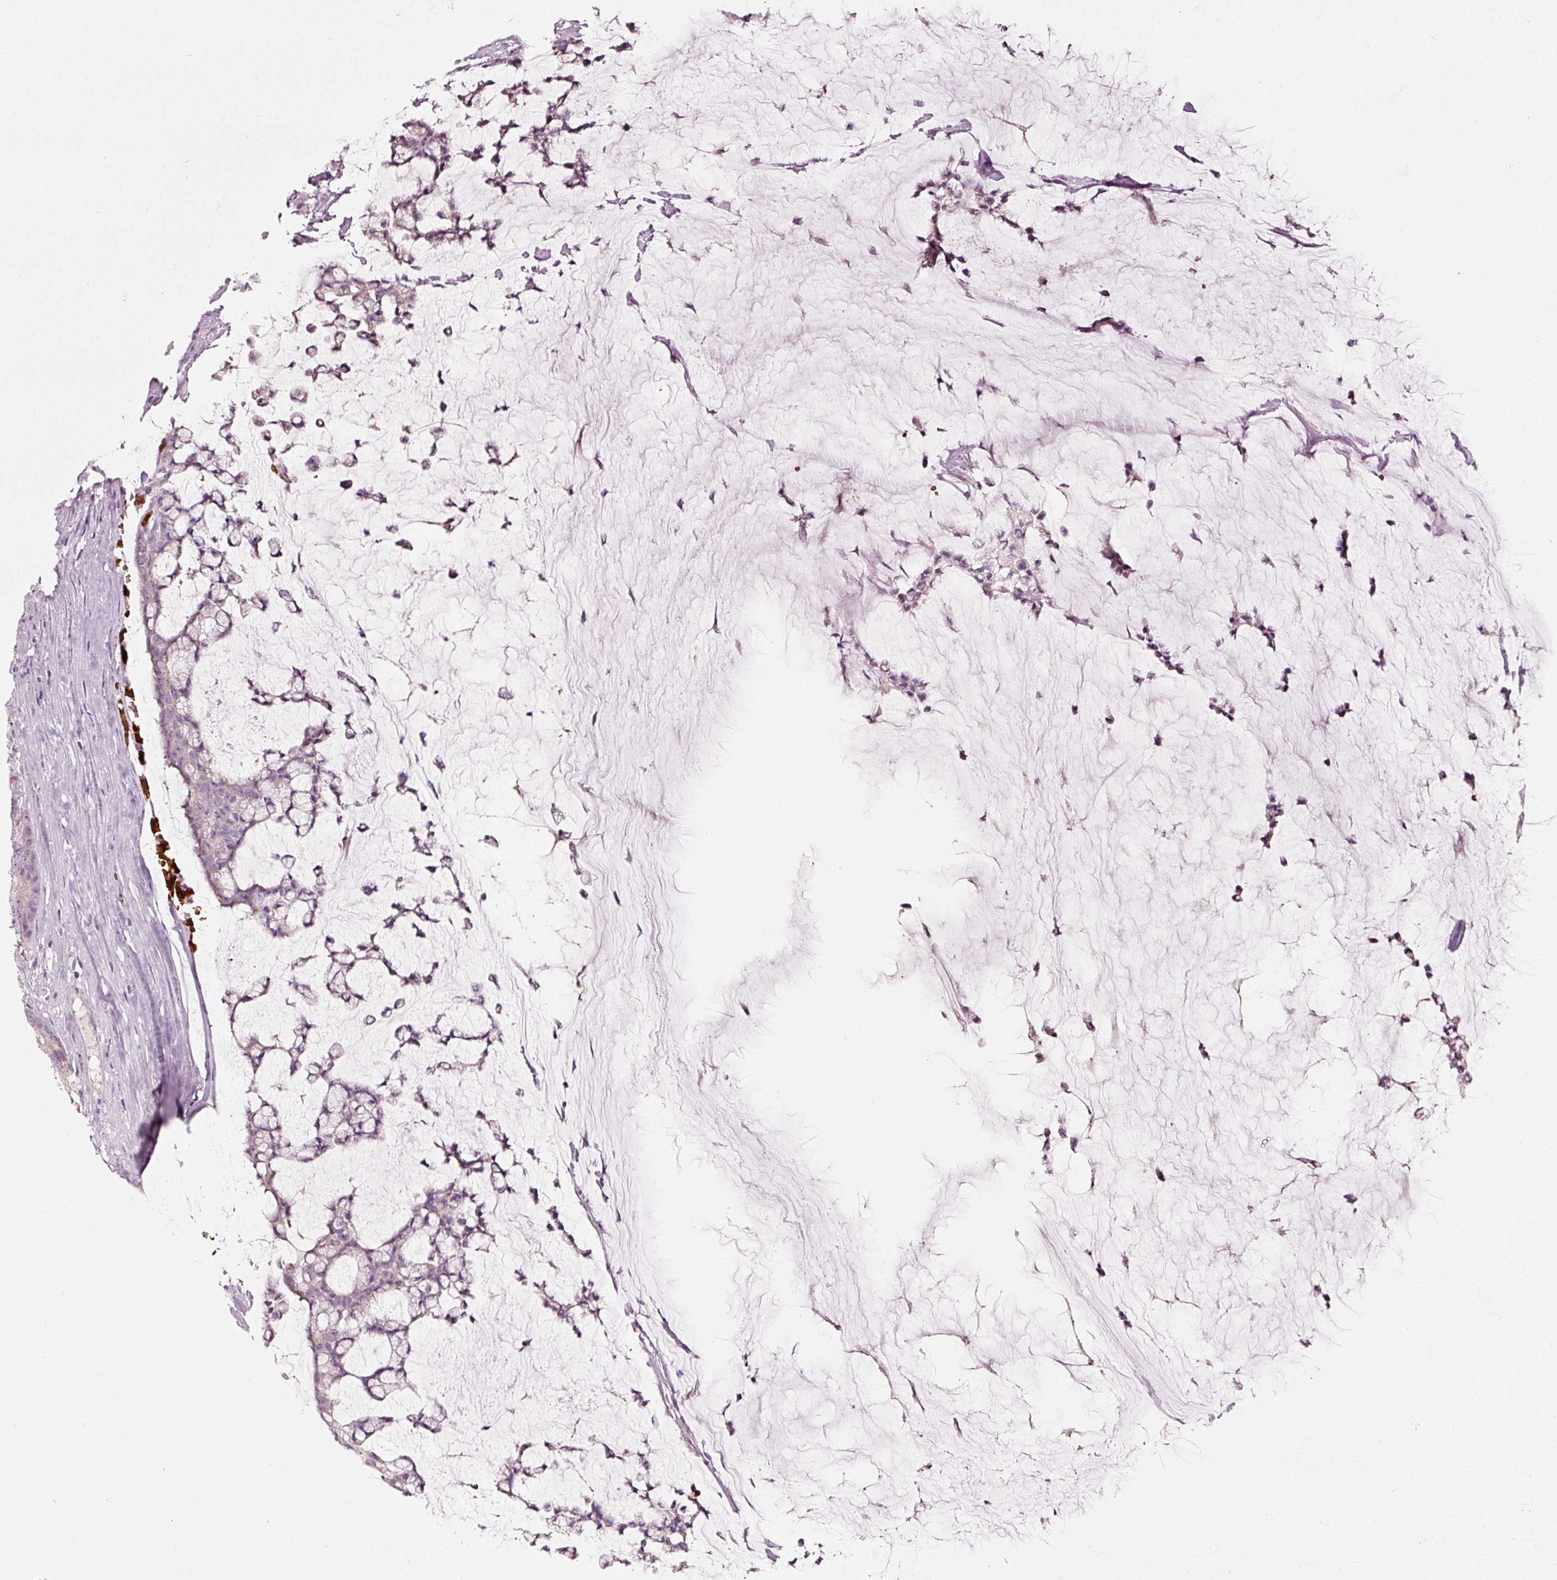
{"staining": {"intensity": "weak", "quantity": "<25%", "location": "cytoplasmic/membranous"}, "tissue": "colorectal cancer", "cell_type": "Tumor cells", "image_type": "cancer", "snomed": [{"axis": "morphology", "description": "Adenocarcinoma, NOS"}, {"axis": "topography", "description": "Colon"}], "caption": "This histopathology image is of colorectal adenocarcinoma stained with IHC to label a protein in brown with the nuclei are counter-stained blue. There is no positivity in tumor cells.", "gene": "LDHAL6B", "patient": {"sex": "female", "age": 84}}